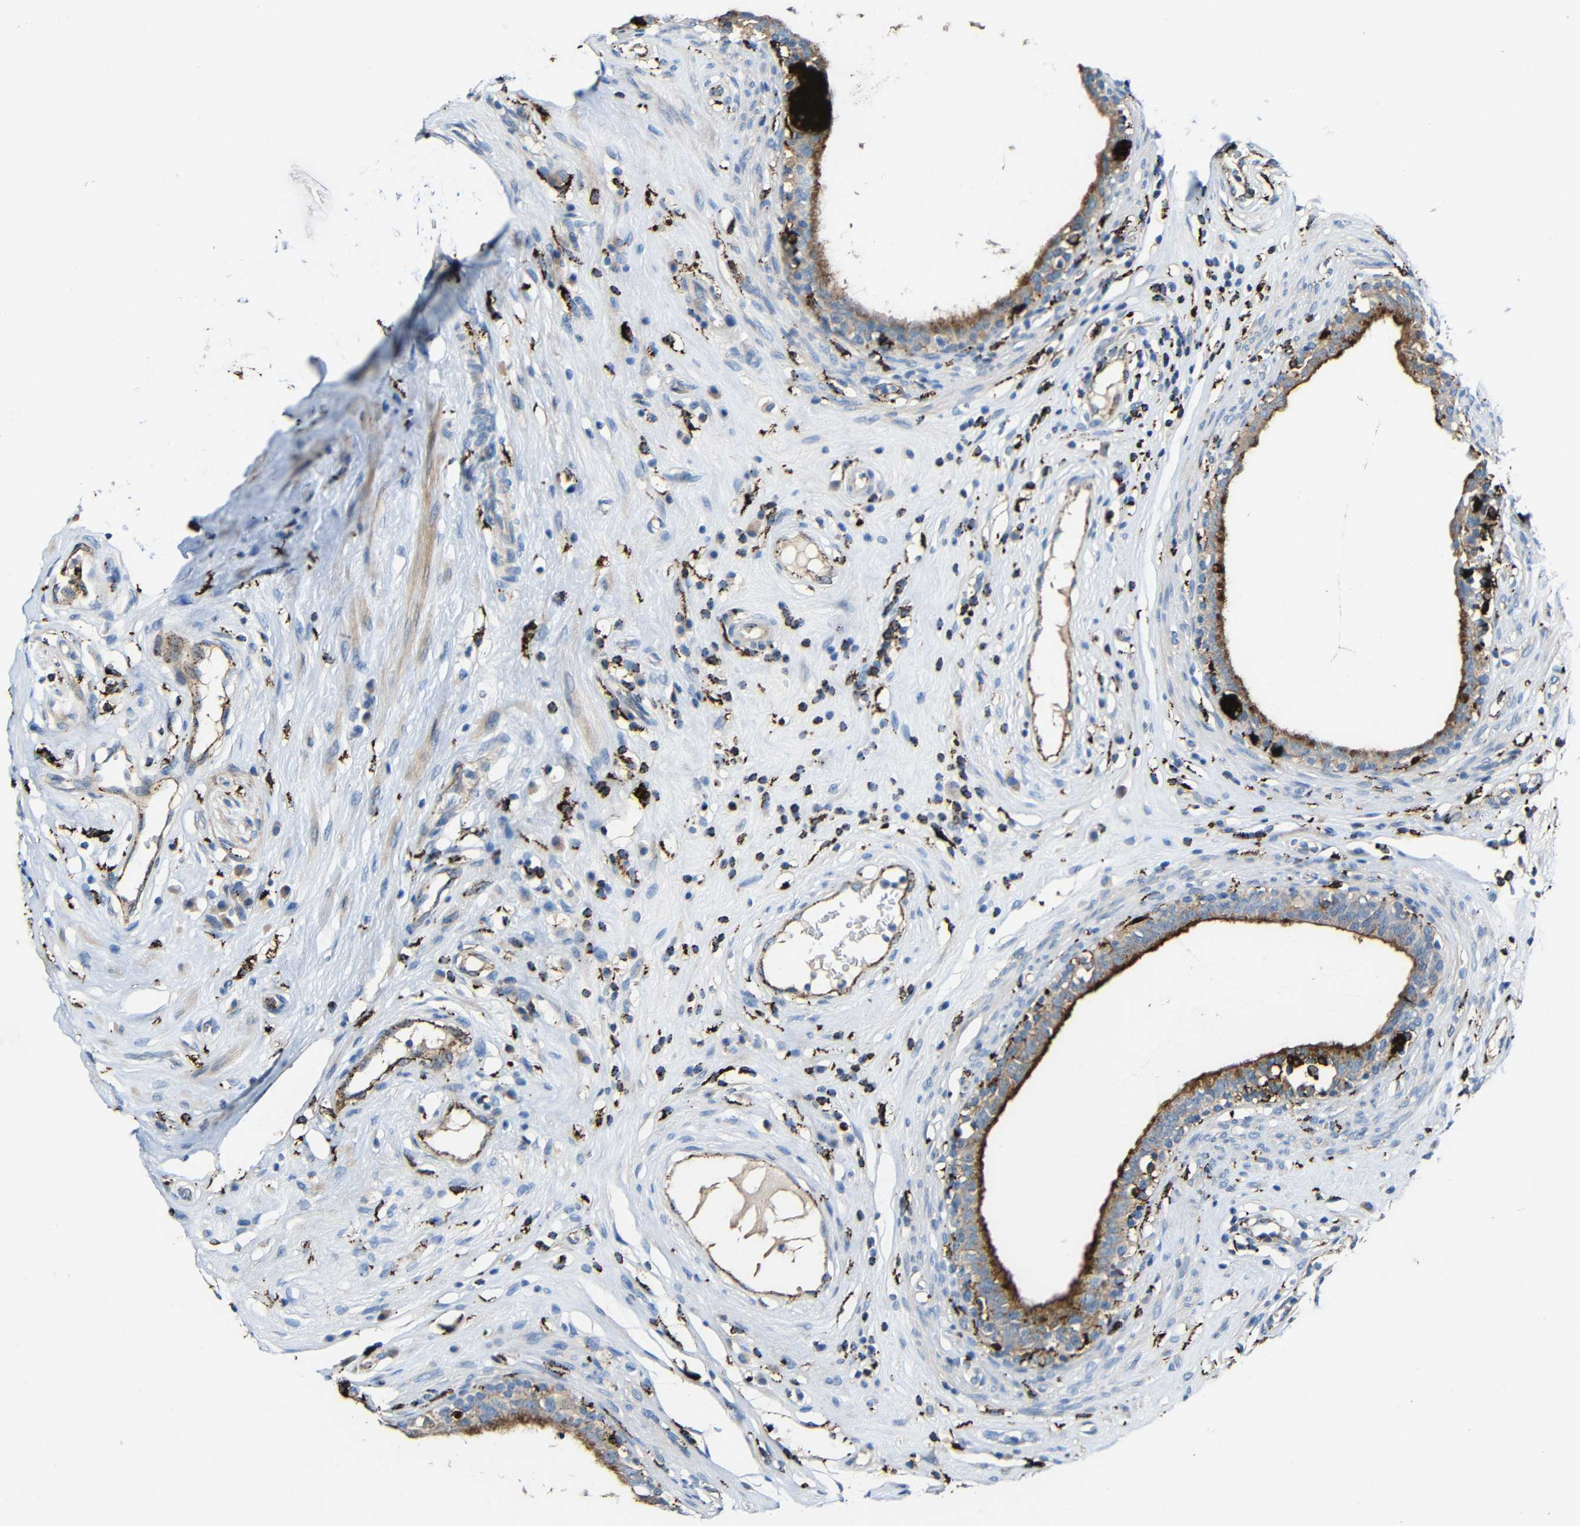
{"staining": {"intensity": "moderate", "quantity": "25%-75%", "location": "cytoplasmic/membranous"}, "tissue": "epididymis", "cell_type": "Glandular cells", "image_type": "normal", "snomed": [{"axis": "morphology", "description": "Normal tissue, NOS"}, {"axis": "morphology", "description": "Inflammation, NOS"}, {"axis": "topography", "description": "Epididymis"}], "caption": "Brown immunohistochemical staining in benign epididymis displays moderate cytoplasmic/membranous expression in about 25%-75% of glandular cells.", "gene": "HLA", "patient": {"sex": "male", "age": 84}}